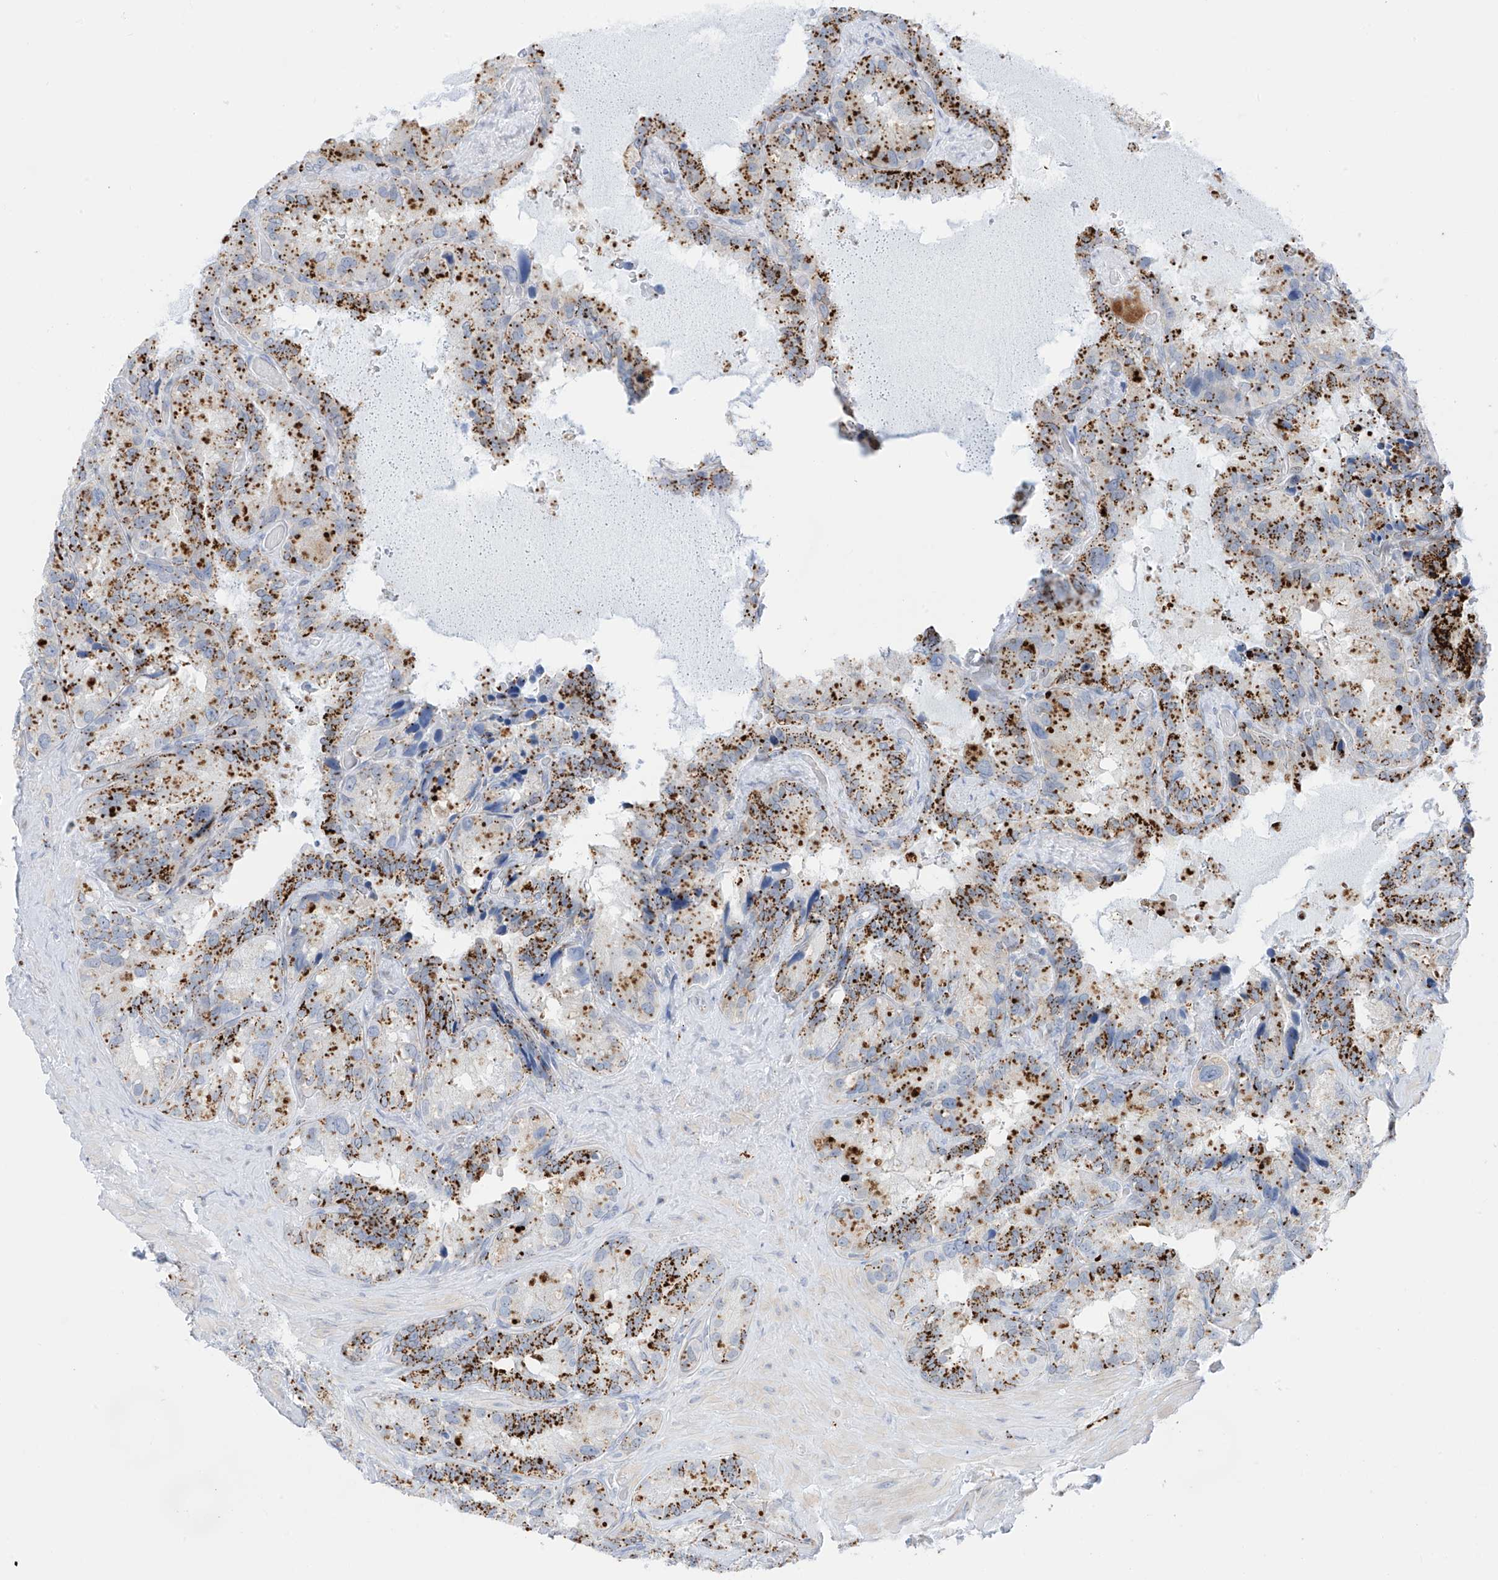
{"staining": {"intensity": "moderate", "quantity": ">75%", "location": "cytoplasmic/membranous"}, "tissue": "seminal vesicle", "cell_type": "Glandular cells", "image_type": "normal", "snomed": [{"axis": "morphology", "description": "Normal tissue, NOS"}, {"axis": "topography", "description": "Prostate"}, {"axis": "topography", "description": "Seminal veicle"}], "caption": "Immunohistochemistry (IHC) (DAB (3,3'-diaminobenzidine)) staining of benign human seminal vesicle demonstrates moderate cytoplasmic/membranous protein positivity in about >75% of glandular cells.", "gene": "PSPH", "patient": {"sex": "male", "age": 68}}